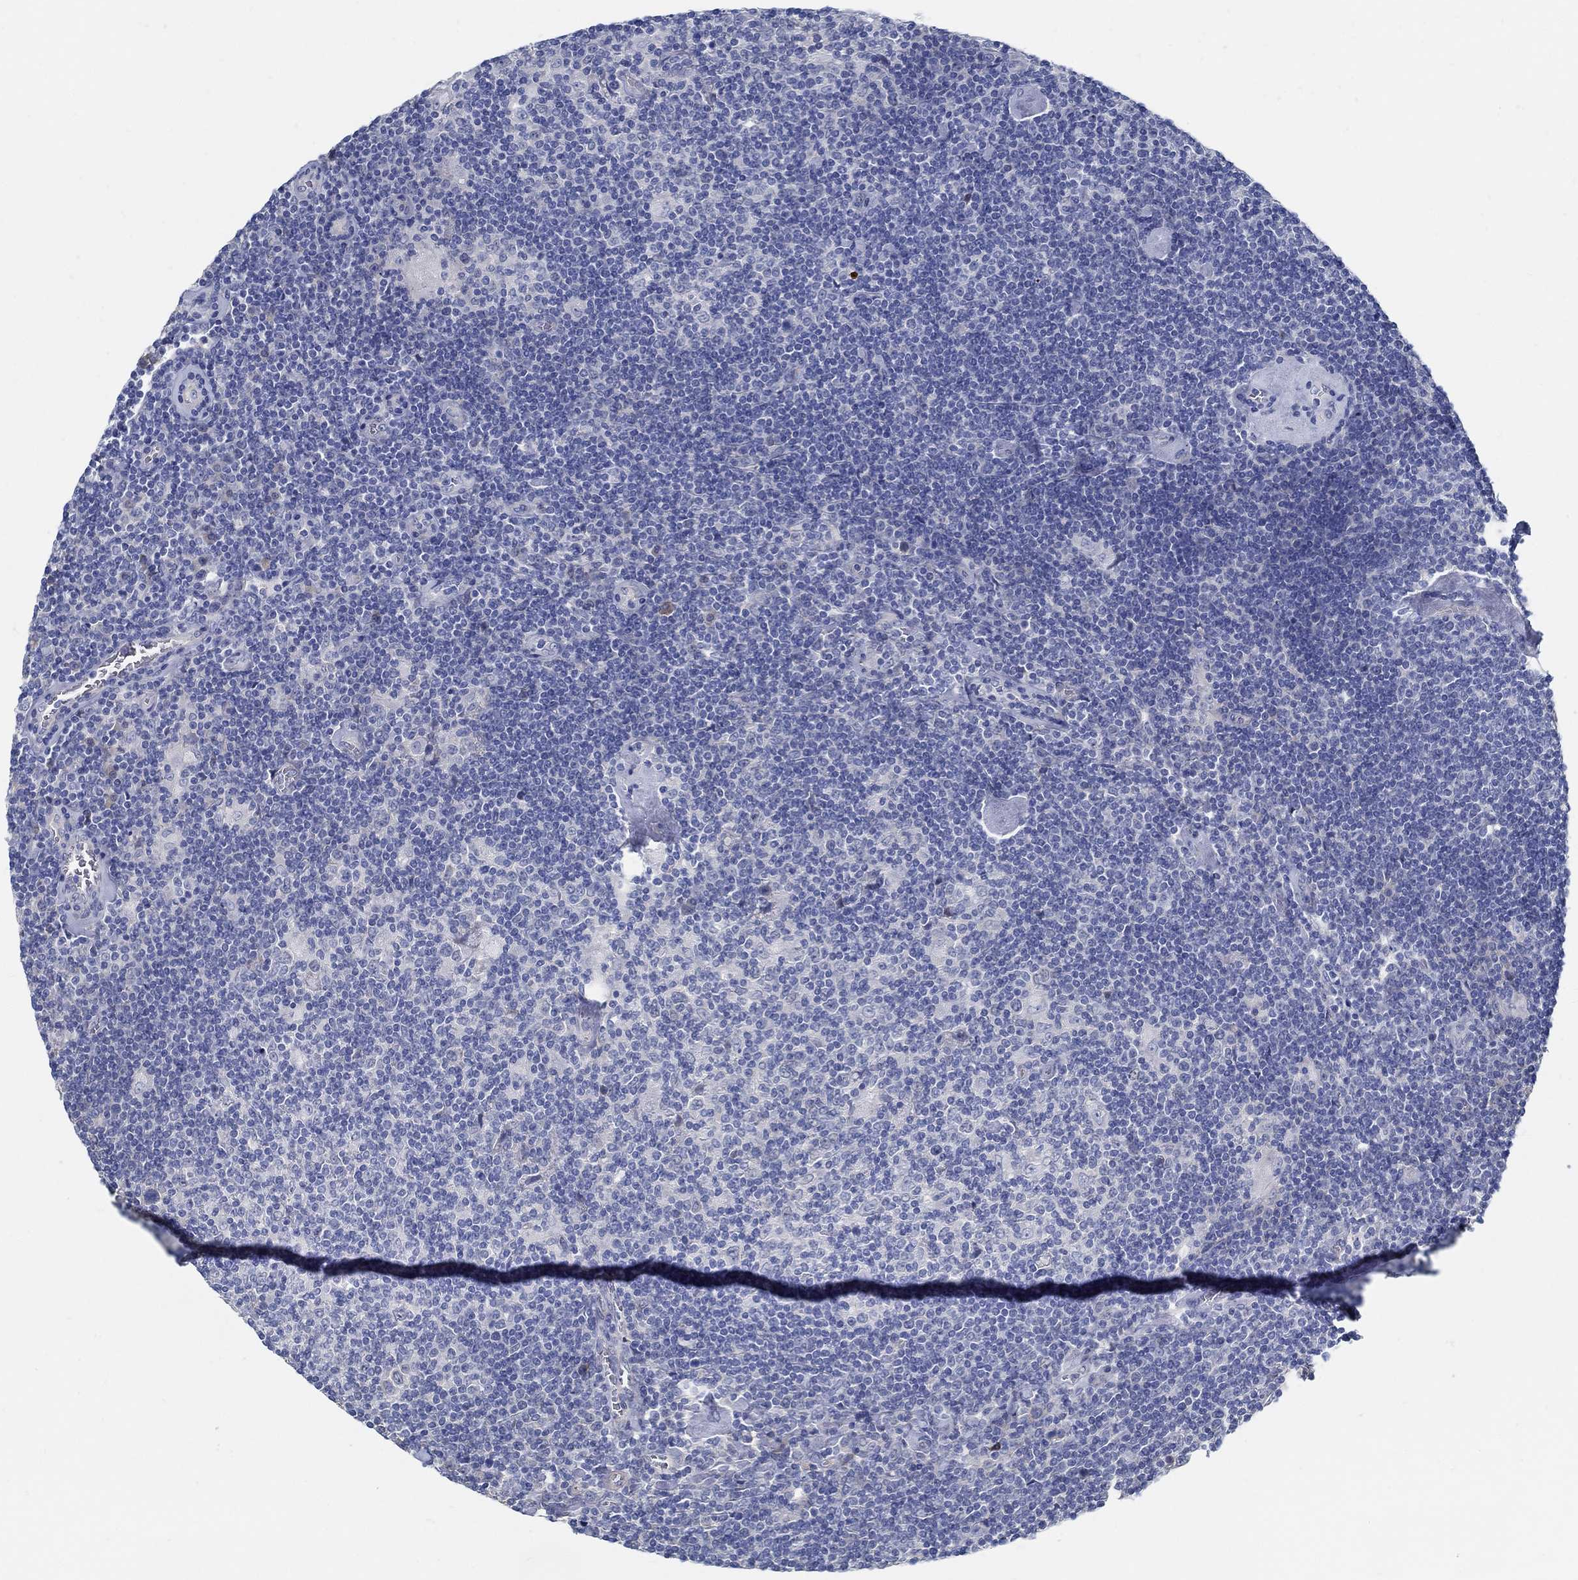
{"staining": {"intensity": "negative", "quantity": "none", "location": "none"}, "tissue": "lymphoma", "cell_type": "Tumor cells", "image_type": "cancer", "snomed": [{"axis": "morphology", "description": "Hodgkin's disease, NOS"}, {"axis": "topography", "description": "Lymph node"}], "caption": "Tumor cells are negative for protein expression in human Hodgkin's disease. (DAB IHC with hematoxylin counter stain).", "gene": "C15orf39", "patient": {"sex": "male", "age": 40}}